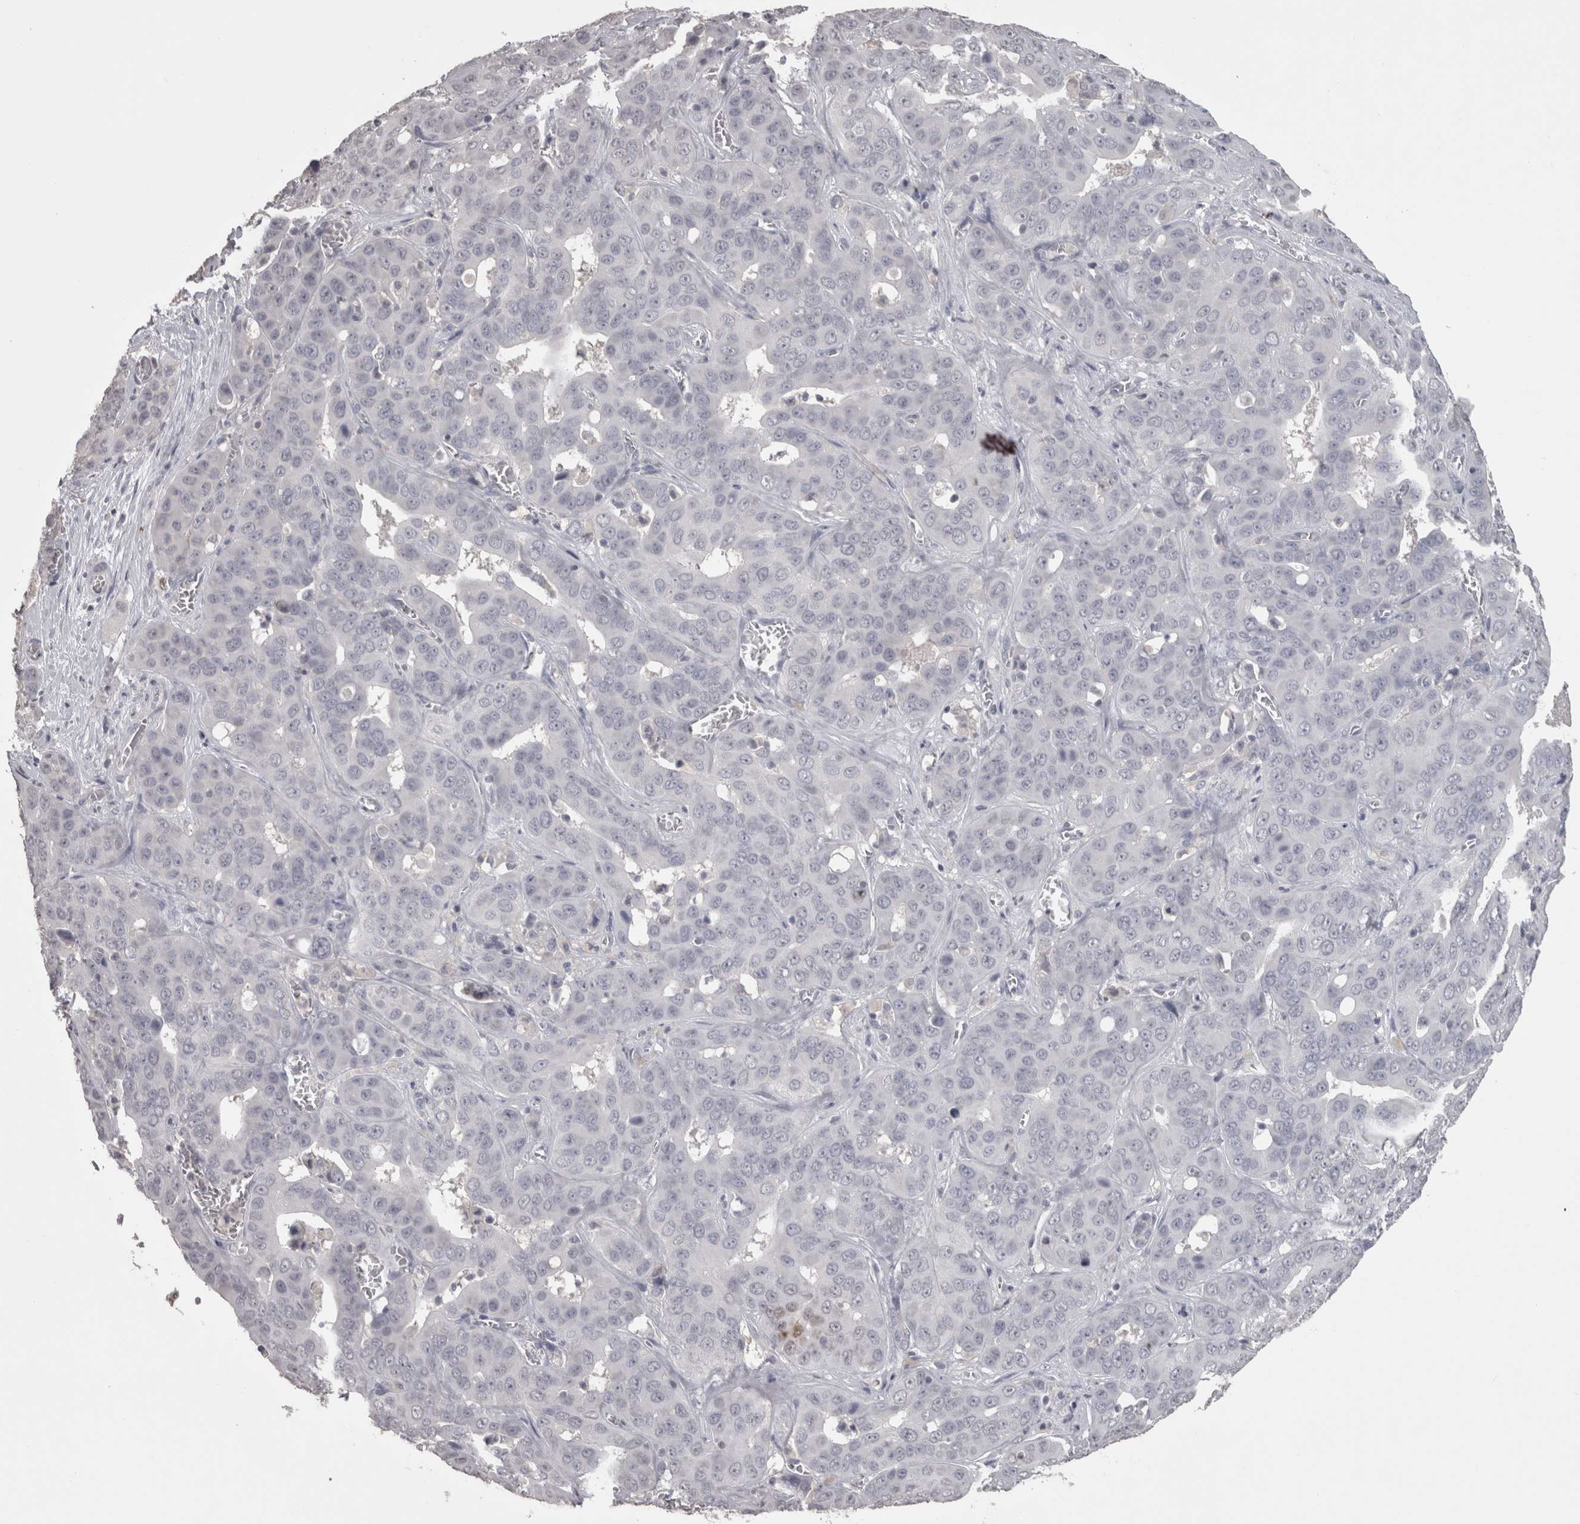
{"staining": {"intensity": "negative", "quantity": "none", "location": "none"}, "tissue": "liver cancer", "cell_type": "Tumor cells", "image_type": "cancer", "snomed": [{"axis": "morphology", "description": "Cholangiocarcinoma"}, {"axis": "topography", "description": "Liver"}], "caption": "High power microscopy histopathology image of an IHC image of liver cancer, revealing no significant positivity in tumor cells.", "gene": "LAX1", "patient": {"sex": "female", "age": 52}}